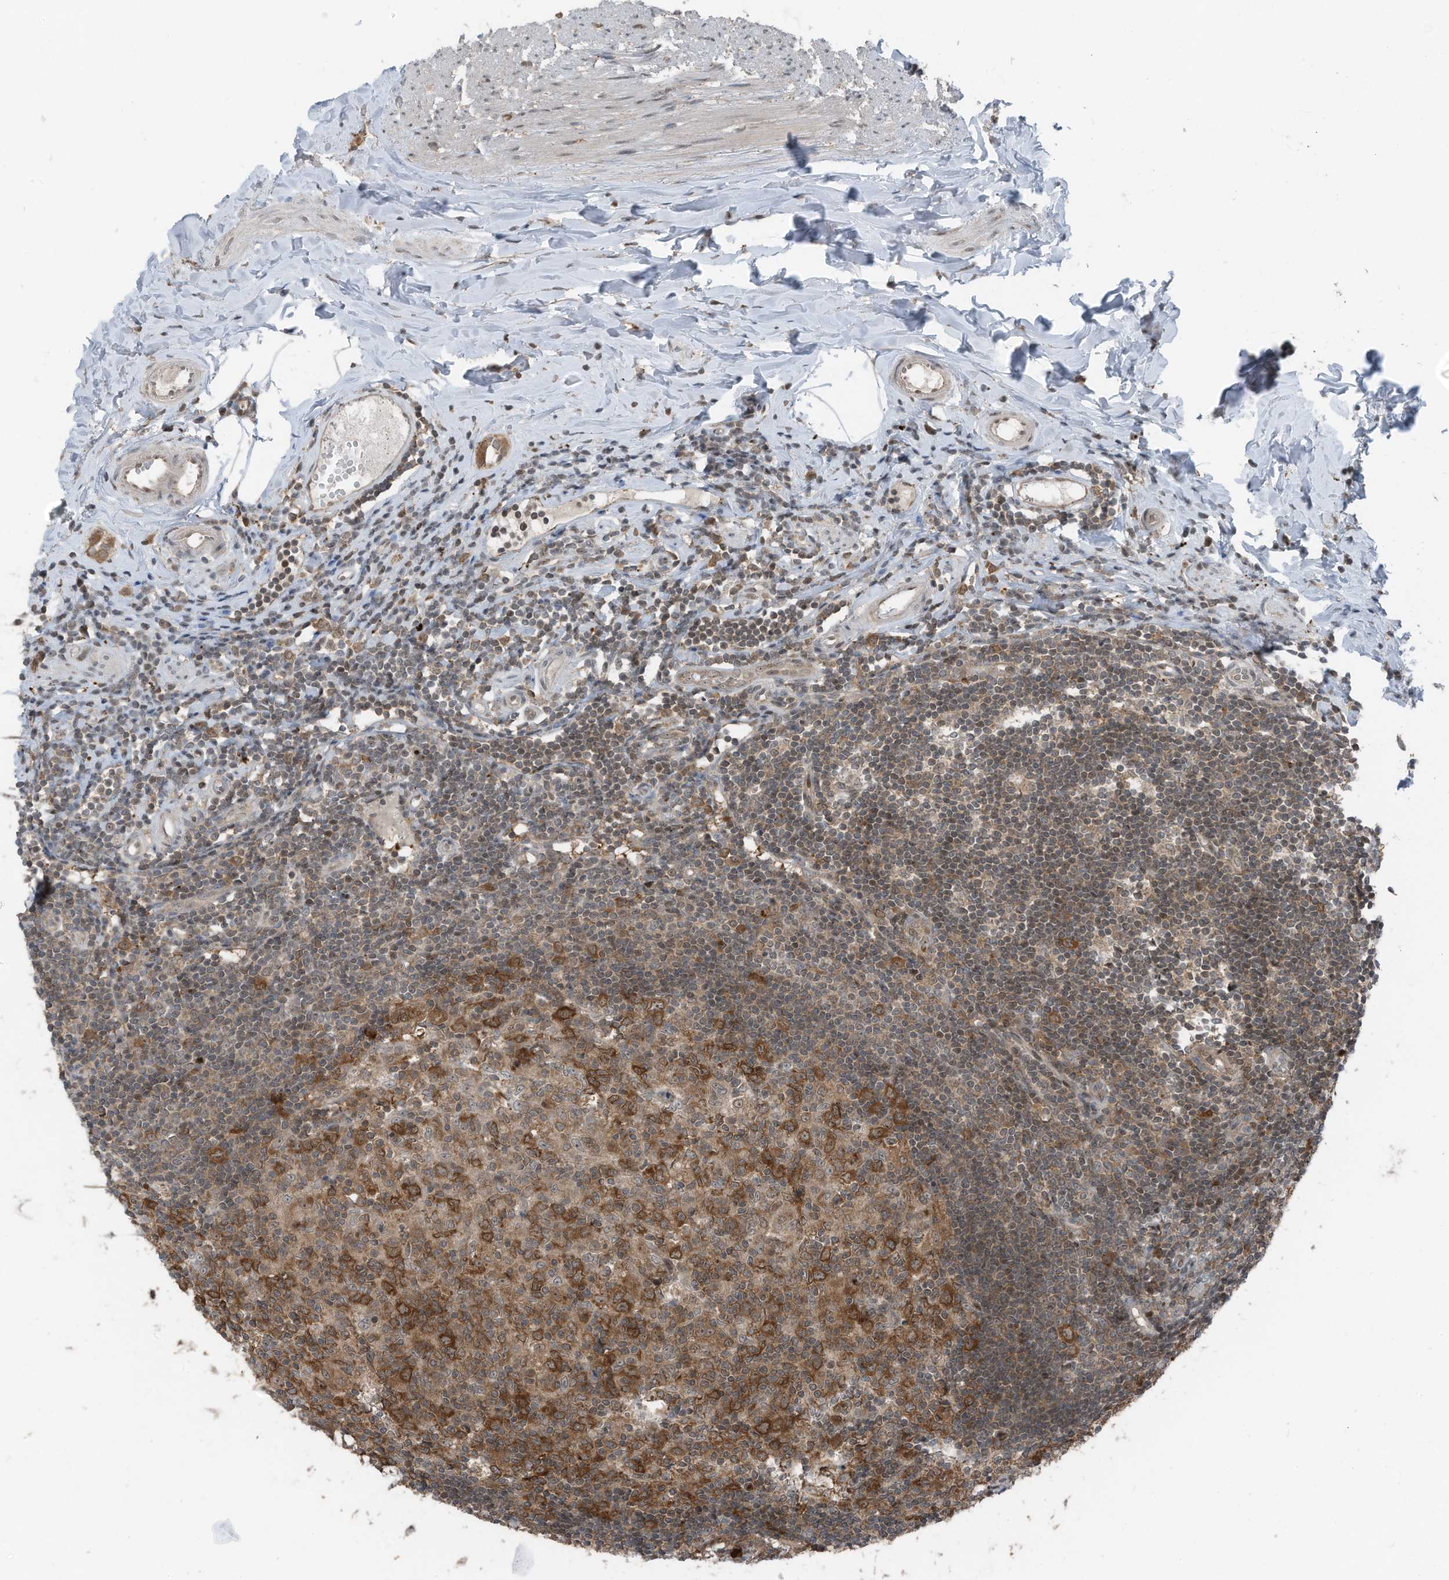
{"staining": {"intensity": "moderate", "quantity": ">75%", "location": "cytoplasmic/membranous"}, "tissue": "appendix", "cell_type": "Glandular cells", "image_type": "normal", "snomed": [{"axis": "morphology", "description": "Normal tissue, NOS"}, {"axis": "topography", "description": "Appendix"}], "caption": "An IHC histopathology image of benign tissue is shown. Protein staining in brown highlights moderate cytoplasmic/membranous positivity in appendix within glandular cells.", "gene": "TXNDC9", "patient": {"sex": "female", "age": 54}}